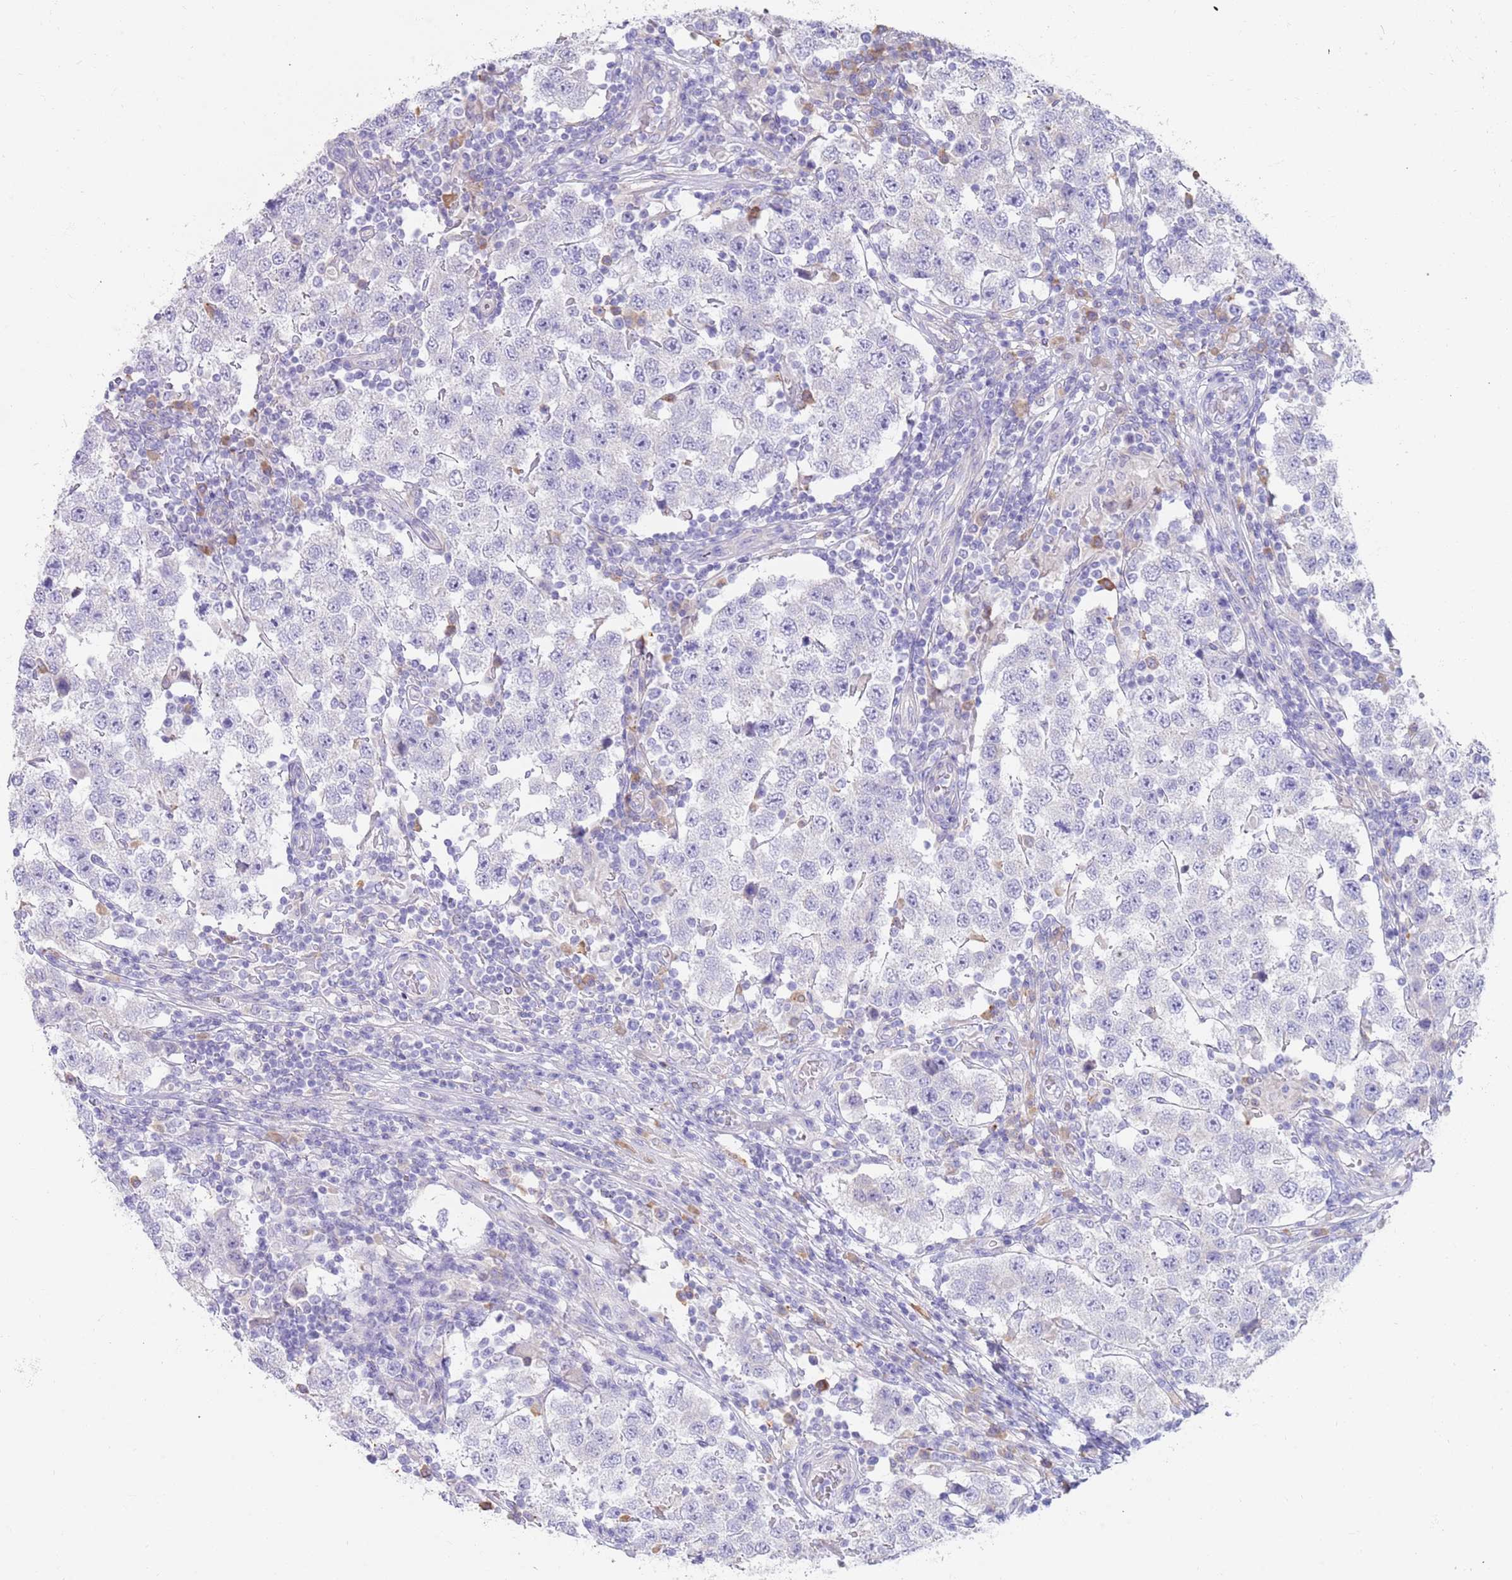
{"staining": {"intensity": "negative", "quantity": "none", "location": "none"}, "tissue": "testis cancer", "cell_type": "Tumor cells", "image_type": "cancer", "snomed": [{"axis": "morphology", "description": "Seminoma, NOS"}, {"axis": "topography", "description": "Testis"}], "caption": "Tumor cells are negative for protein expression in human testis cancer.", "gene": "CCDC149", "patient": {"sex": "male", "age": 34}}